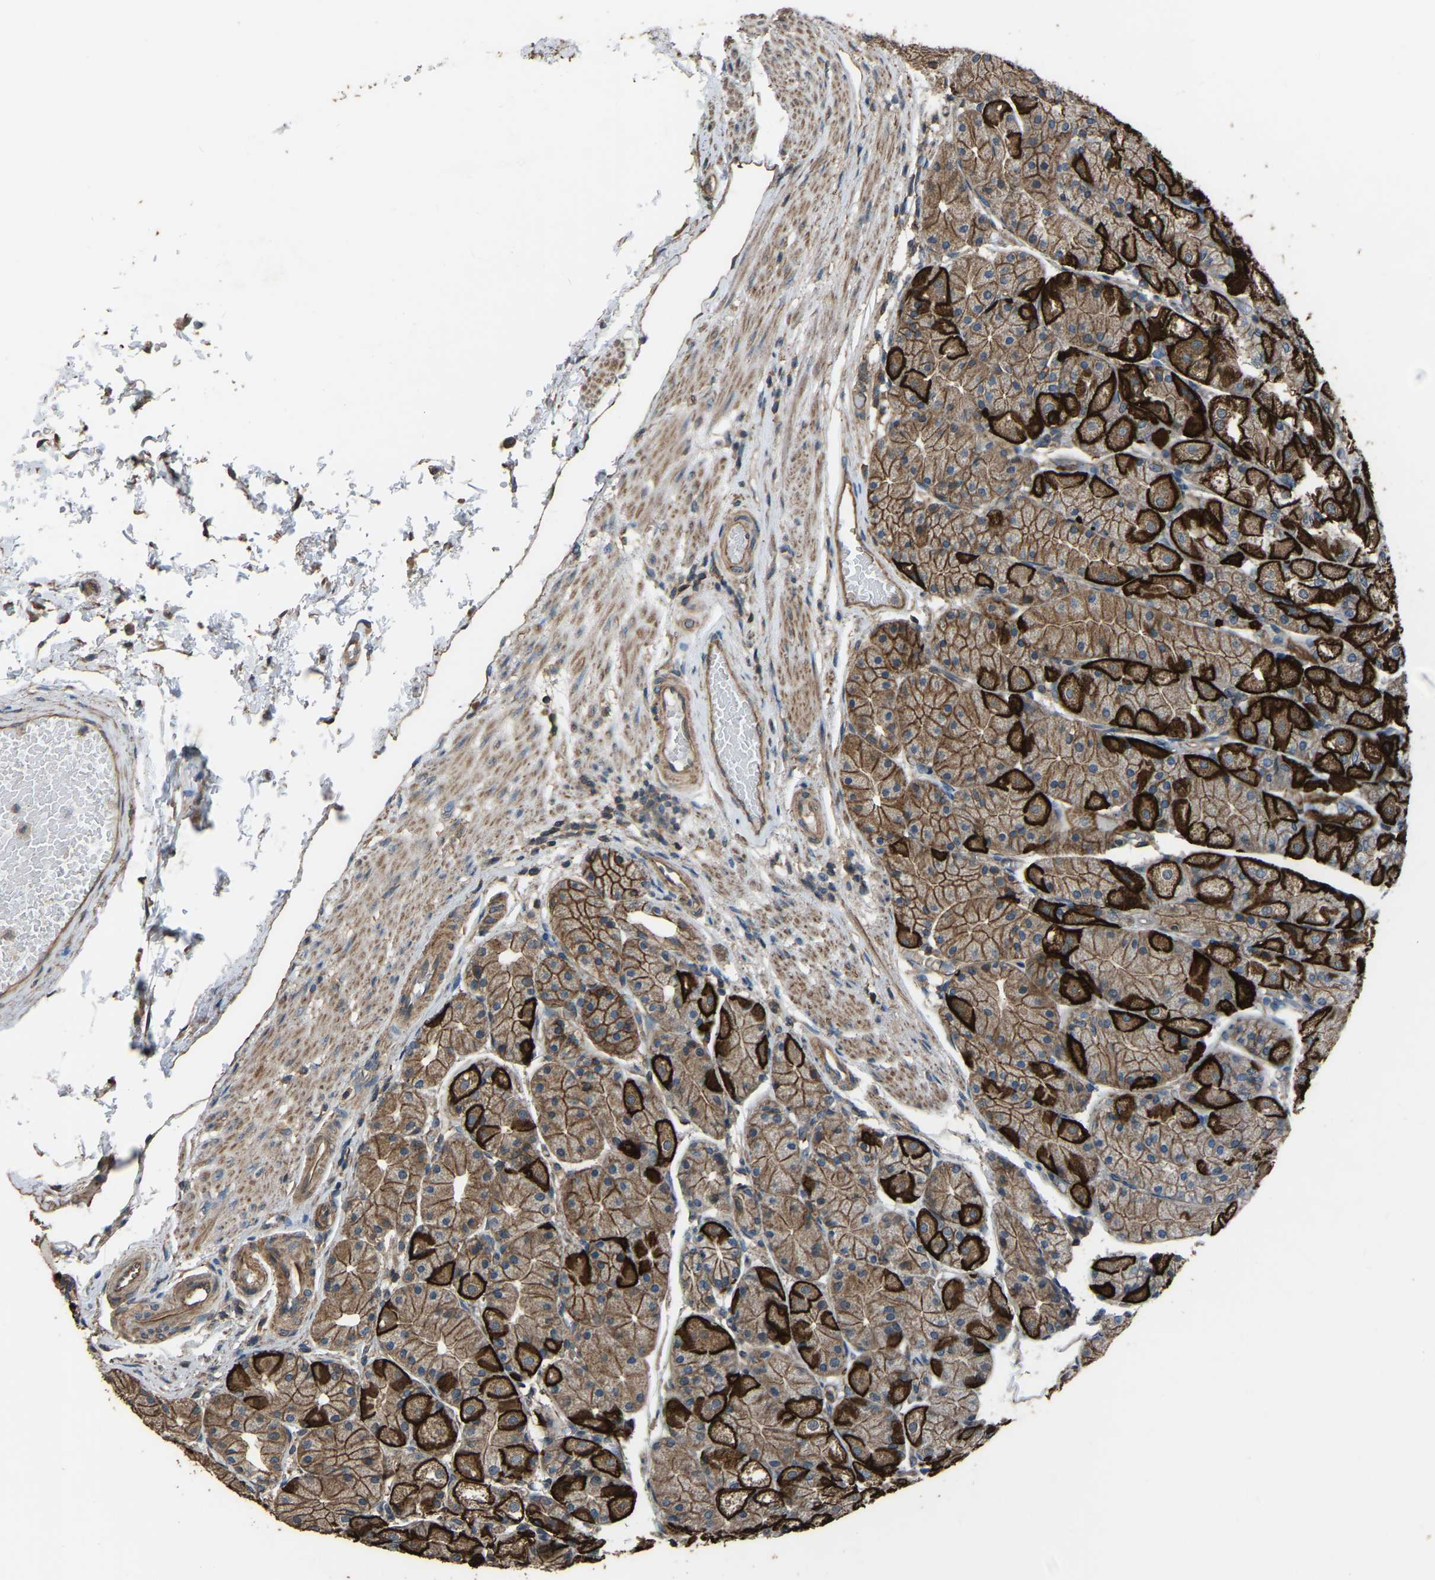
{"staining": {"intensity": "strong", "quantity": ">75%", "location": "cytoplasmic/membranous"}, "tissue": "stomach", "cell_type": "Glandular cells", "image_type": "normal", "snomed": [{"axis": "morphology", "description": "Normal tissue, NOS"}, {"axis": "topography", "description": "Stomach, upper"}], "caption": "Stomach was stained to show a protein in brown. There is high levels of strong cytoplasmic/membranous expression in approximately >75% of glandular cells. (DAB (3,3'-diaminobenzidine) IHC with brightfield microscopy, high magnification).", "gene": "SLC4A2", "patient": {"sex": "male", "age": 72}}